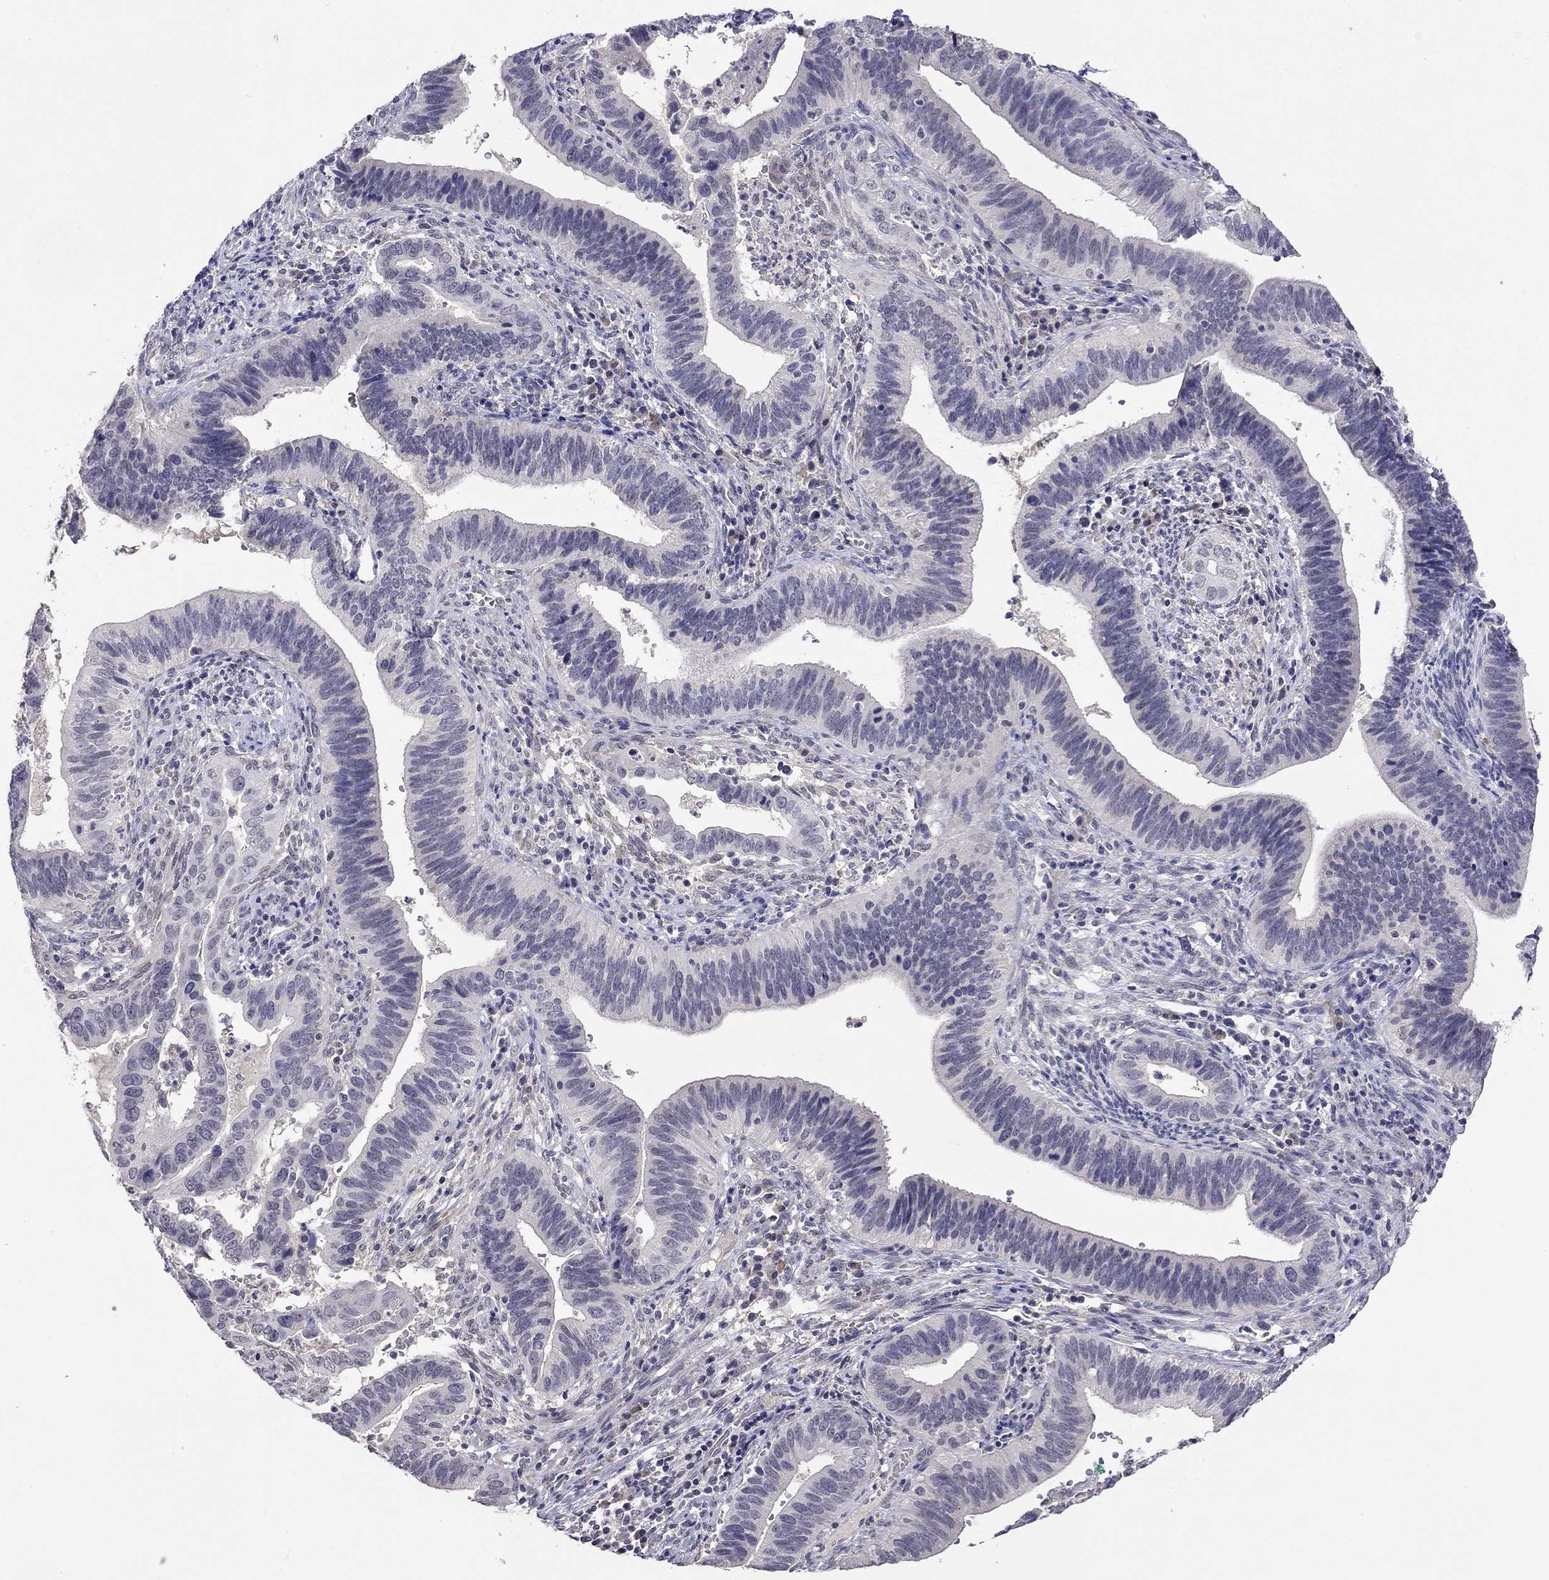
{"staining": {"intensity": "strong", "quantity": "<25%", "location": "cytoplasmic/membranous"}, "tissue": "cervical cancer", "cell_type": "Tumor cells", "image_type": "cancer", "snomed": [{"axis": "morphology", "description": "Adenocarcinoma, NOS"}, {"axis": "topography", "description": "Cervix"}], "caption": "Cervical adenocarcinoma tissue shows strong cytoplasmic/membranous expression in about <25% of tumor cells, visualized by immunohistochemistry. The staining was performed using DAB (3,3'-diaminobenzidine) to visualize the protein expression in brown, while the nuclei were stained in blue with hematoxylin (Magnification: 20x).", "gene": "WNK3", "patient": {"sex": "female", "age": 42}}